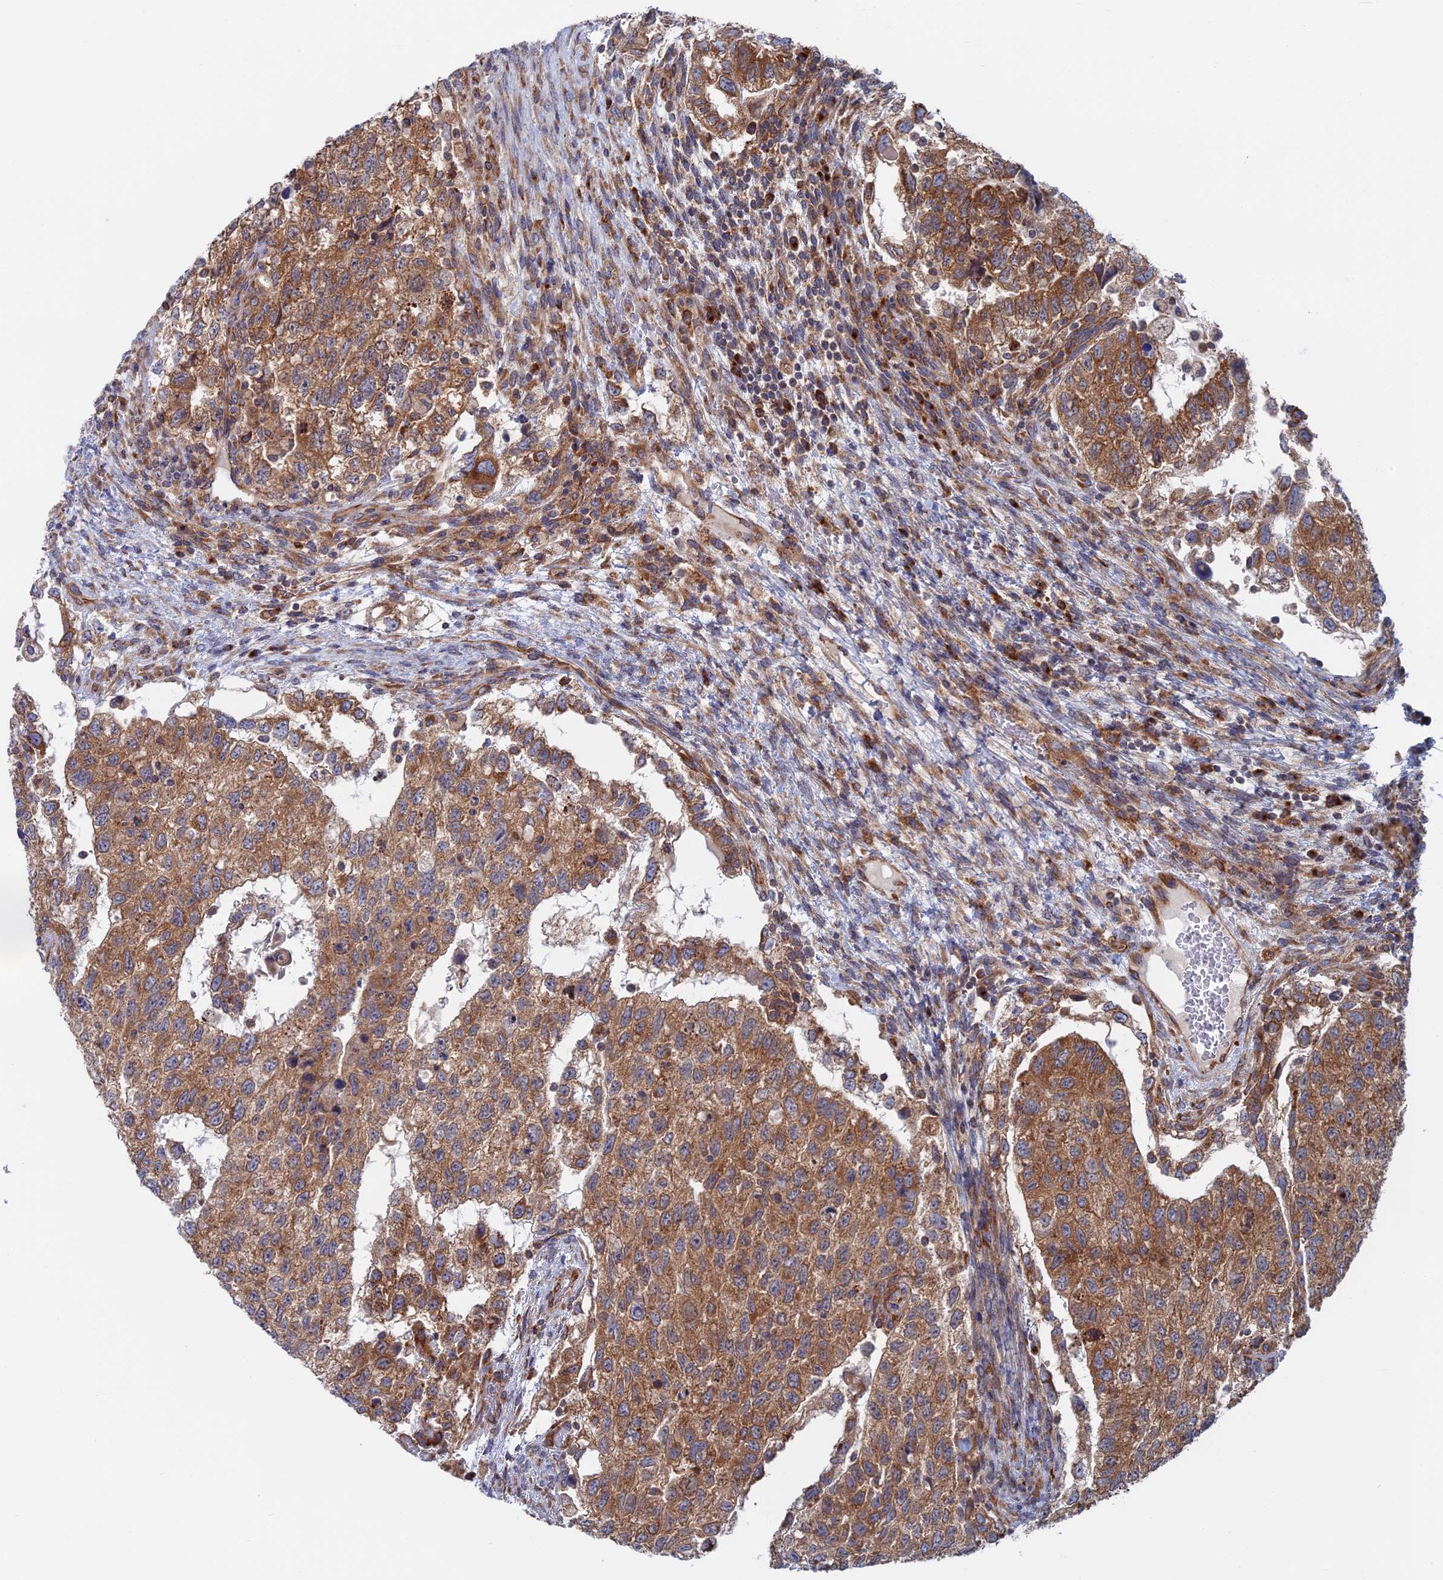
{"staining": {"intensity": "moderate", "quantity": ">75%", "location": "cytoplasmic/membranous"}, "tissue": "testis cancer", "cell_type": "Tumor cells", "image_type": "cancer", "snomed": [{"axis": "morphology", "description": "Normal tissue, NOS"}, {"axis": "morphology", "description": "Carcinoma, Embryonal, NOS"}, {"axis": "topography", "description": "Testis"}], "caption": "Protein expression by immunohistochemistry (IHC) shows moderate cytoplasmic/membranous staining in about >75% of tumor cells in testis embryonal carcinoma.", "gene": "TBC1D30", "patient": {"sex": "male", "age": 36}}